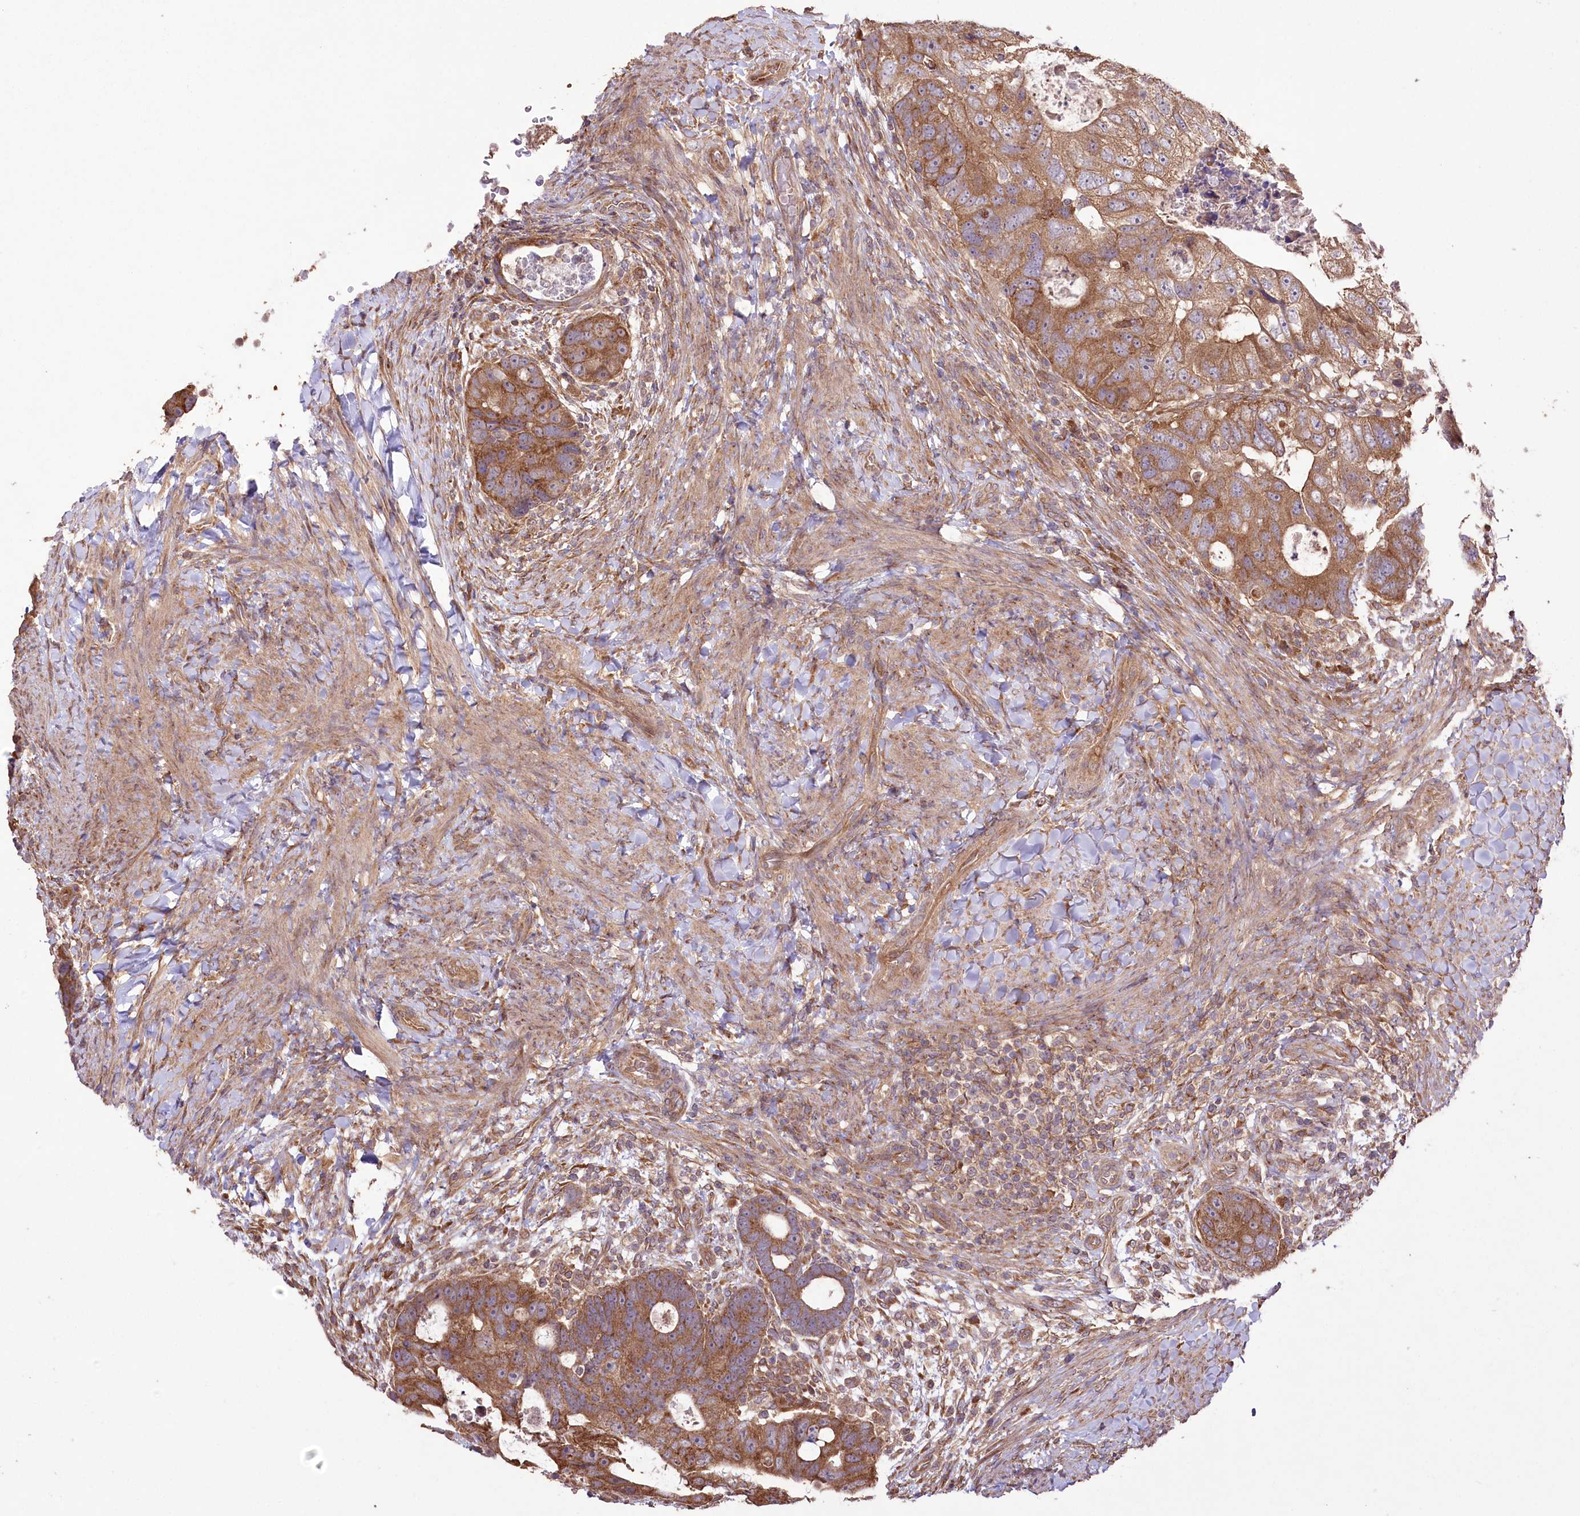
{"staining": {"intensity": "moderate", "quantity": ">75%", "location": "cytoplasmic/membranous"}, "tissue": "colorectal cancer", "cell_type": "Tumor cells", "image_type": "cancer", "snomed": [{"axis": "morphology", "description": "Adenocarcinoma, NOS"}, {"axis": "topography", "description": "Rectum"}], "caption": "A micrograph of human colorectal cancer stained for a protein demonstrates moderate cytoplasmic/membranous brown staining in tumor cells.", "gene": "PRSS53", "patient": {"sex": "male", "age": 59}}